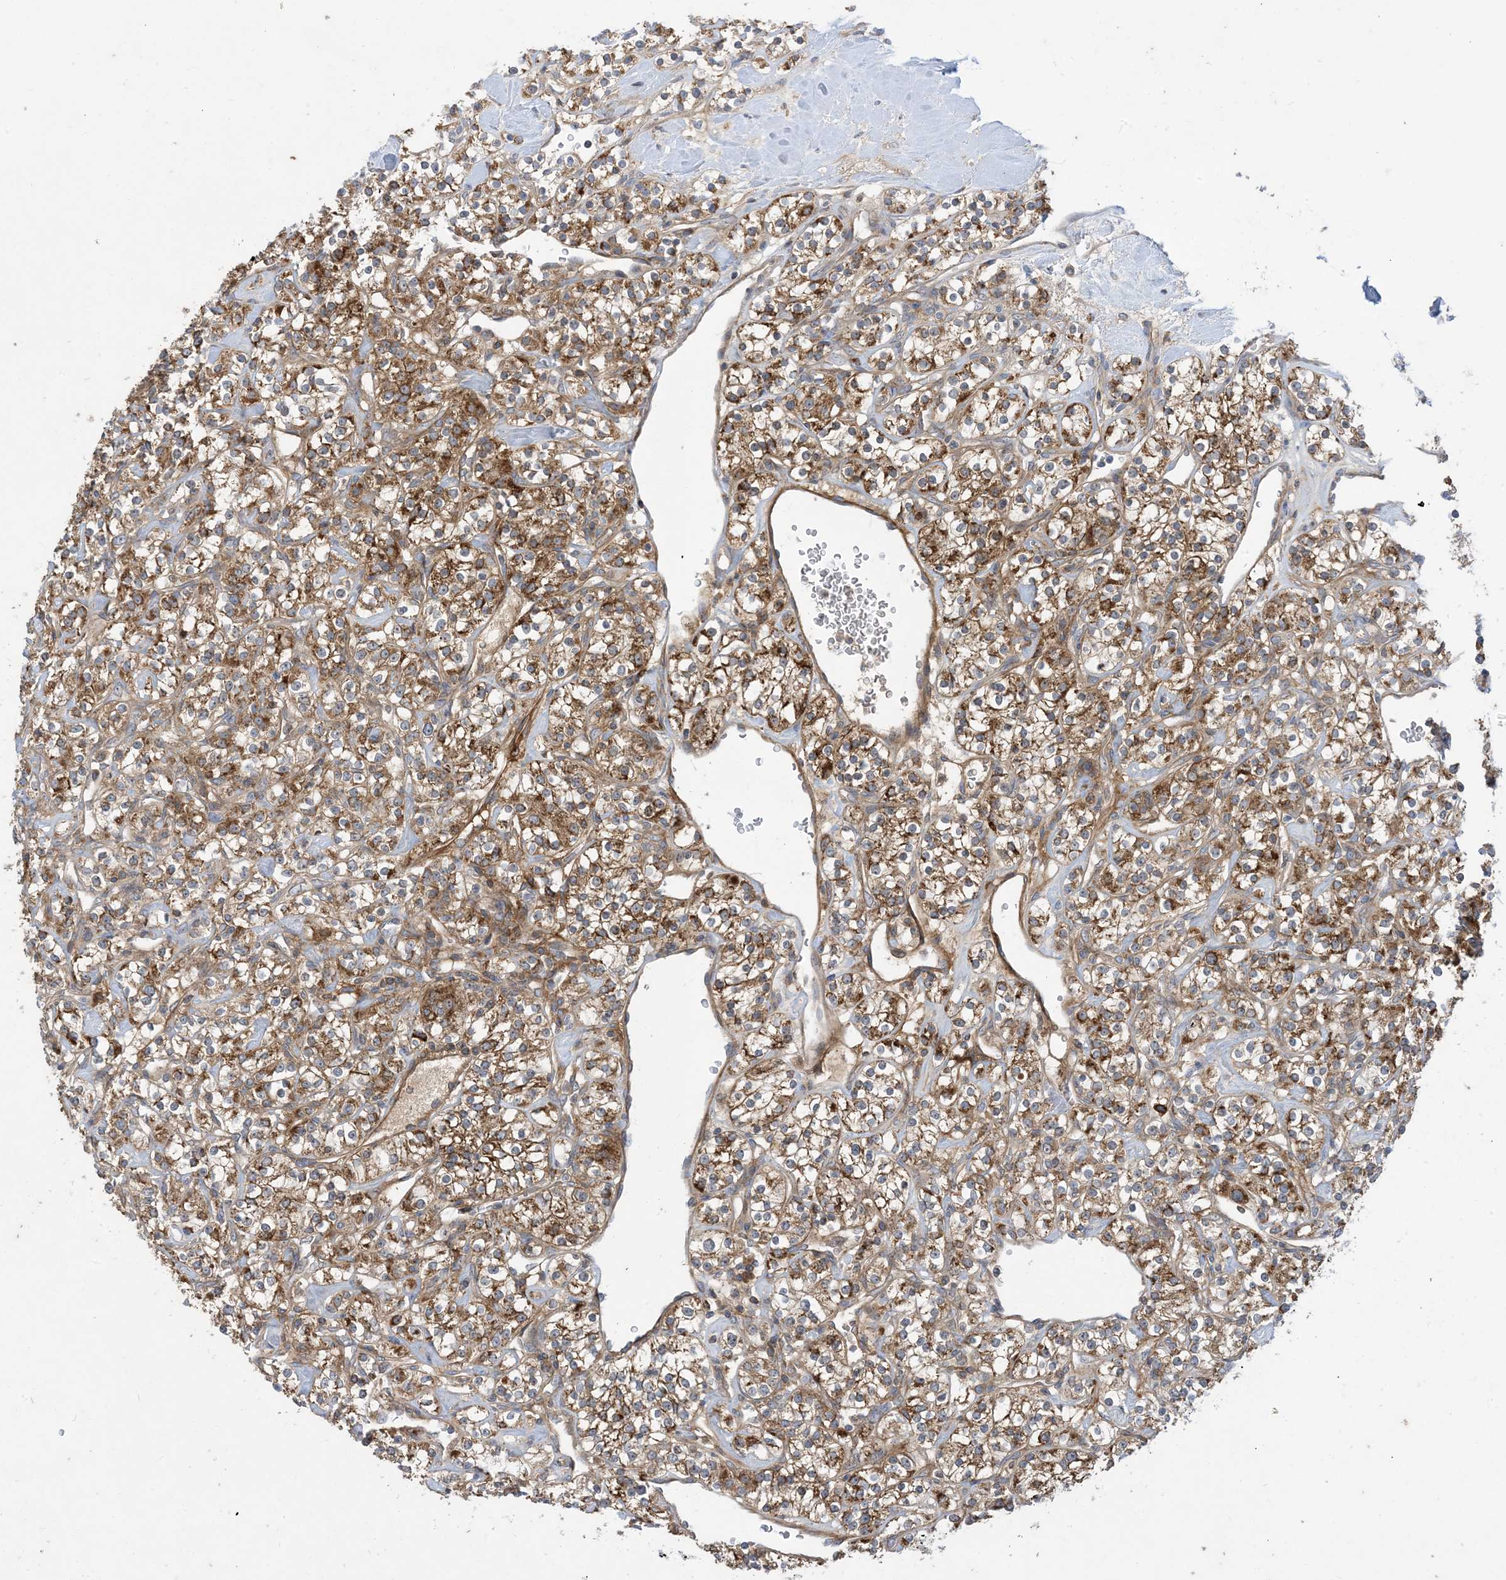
{"staining": {"intensity": "moderate", "quantity": ">75%", "location": "cytoplasmic/membranous"}, "tissue": "renal cancer", "cell_type": "Tumor cells", "image_type": "cancer", "snomed": [{"axis": "morphology", "description": "Adenocarcinoma, NOS"}, {"axis": "topography", "description": "Kidney"}], "caption": "Tumor cells show medium levels of moderate cytoplasmic/membranous positivity in about >75% of cells in renal cancer (adenocarcinoma).", "gene": "AOC1", "patient": {"sex": "male", "age": 77}}